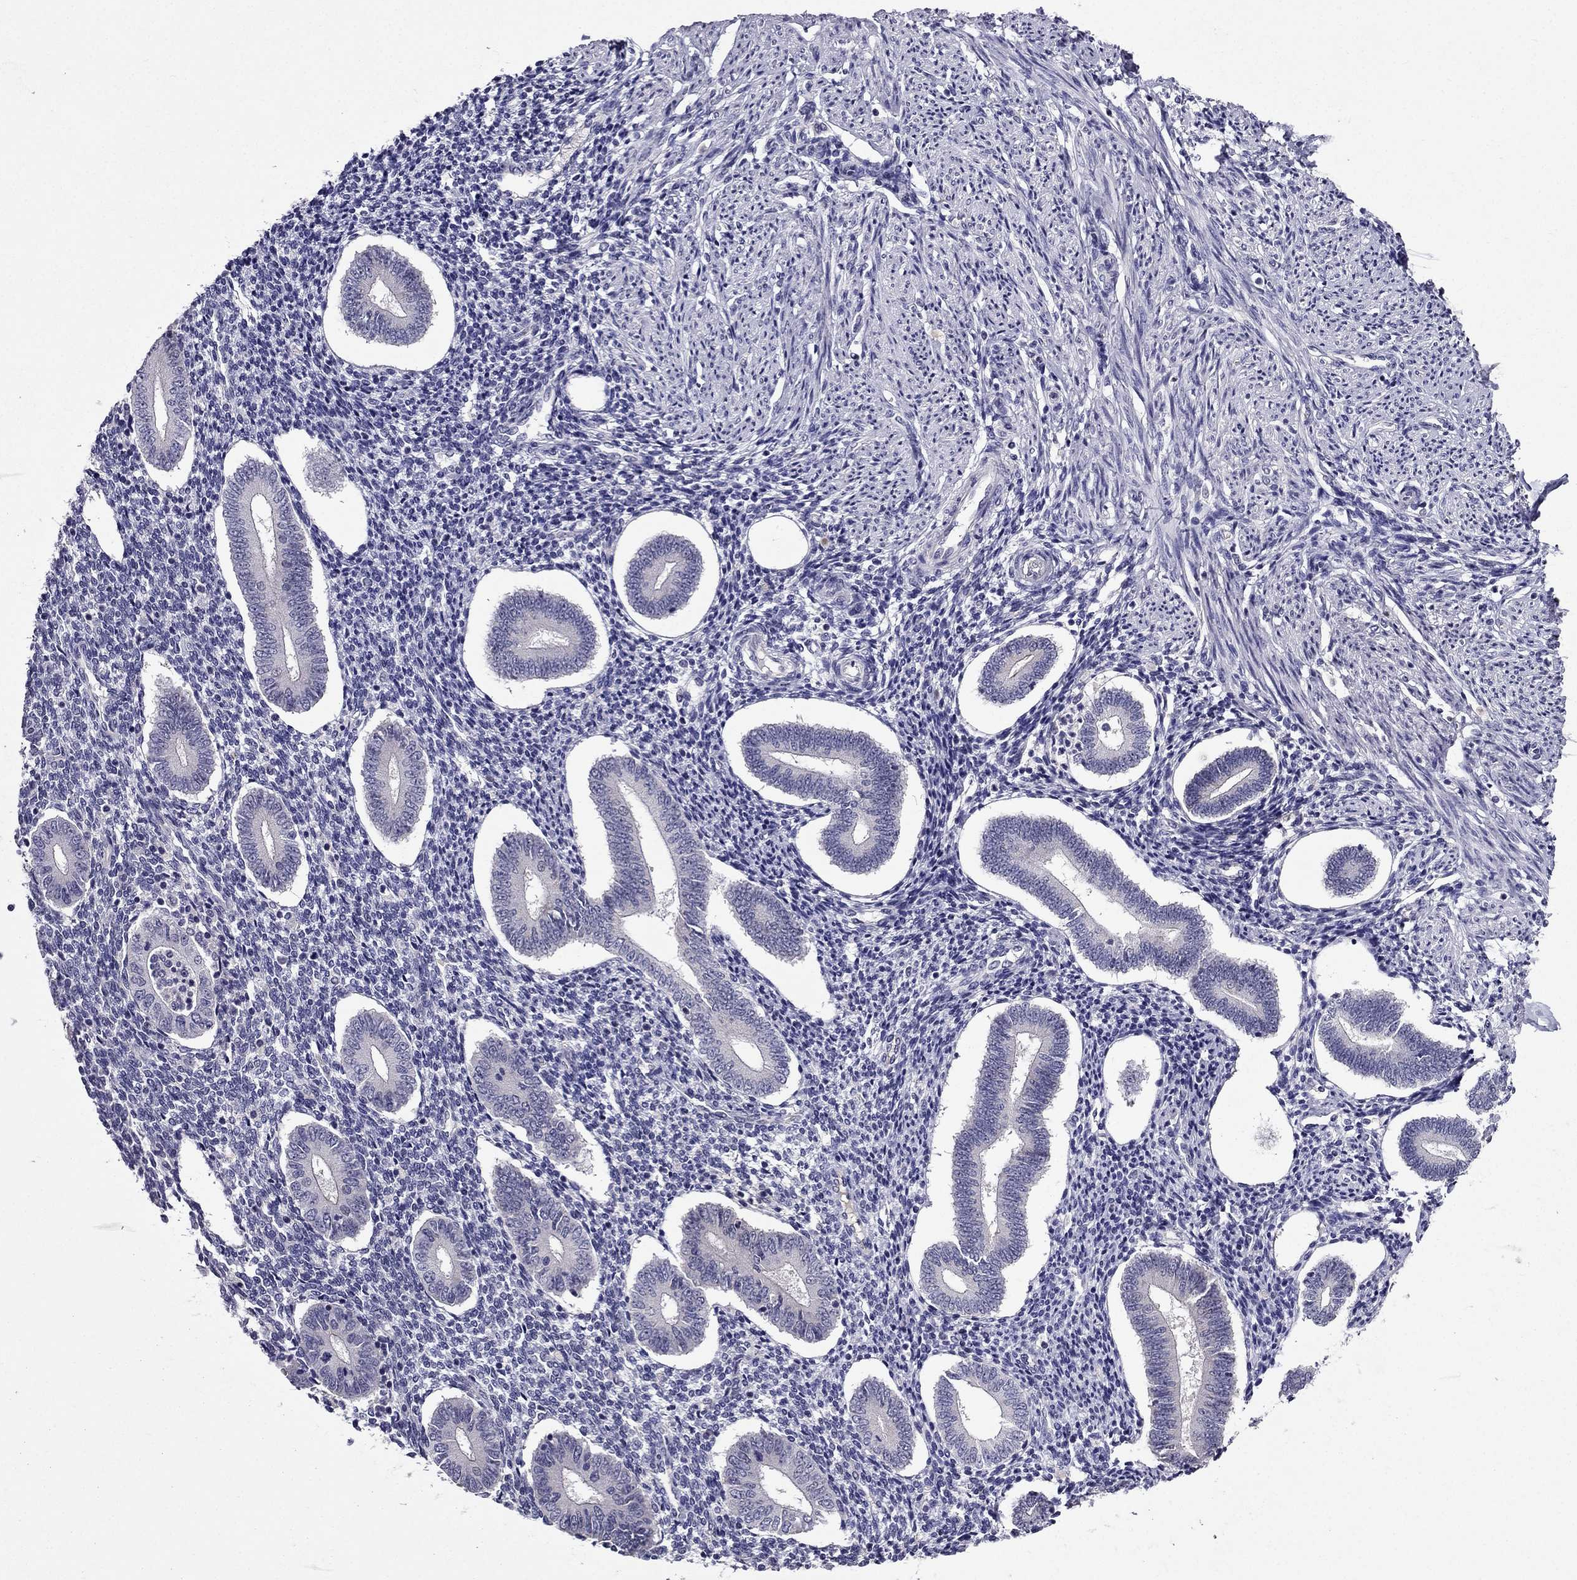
{"staining": {"intensity": "negative", "quantity": "none", "location": "none"}, "tissue": "endometrium", "cell_type": "Cells in endometrial stroma", "image_type": "normal", "snomed": [{"axis": "morphology", "description": "Normal tissue, NOS"}, {"axis": "topography", "description": "Endometrium"}], "caption": "The immunohistochemistry photomicrograph has no significant positivity in cells in endometrial stroma of endometrium.", "gene": "DUSP15", "patient": {"sex": "female", "age": 40}}